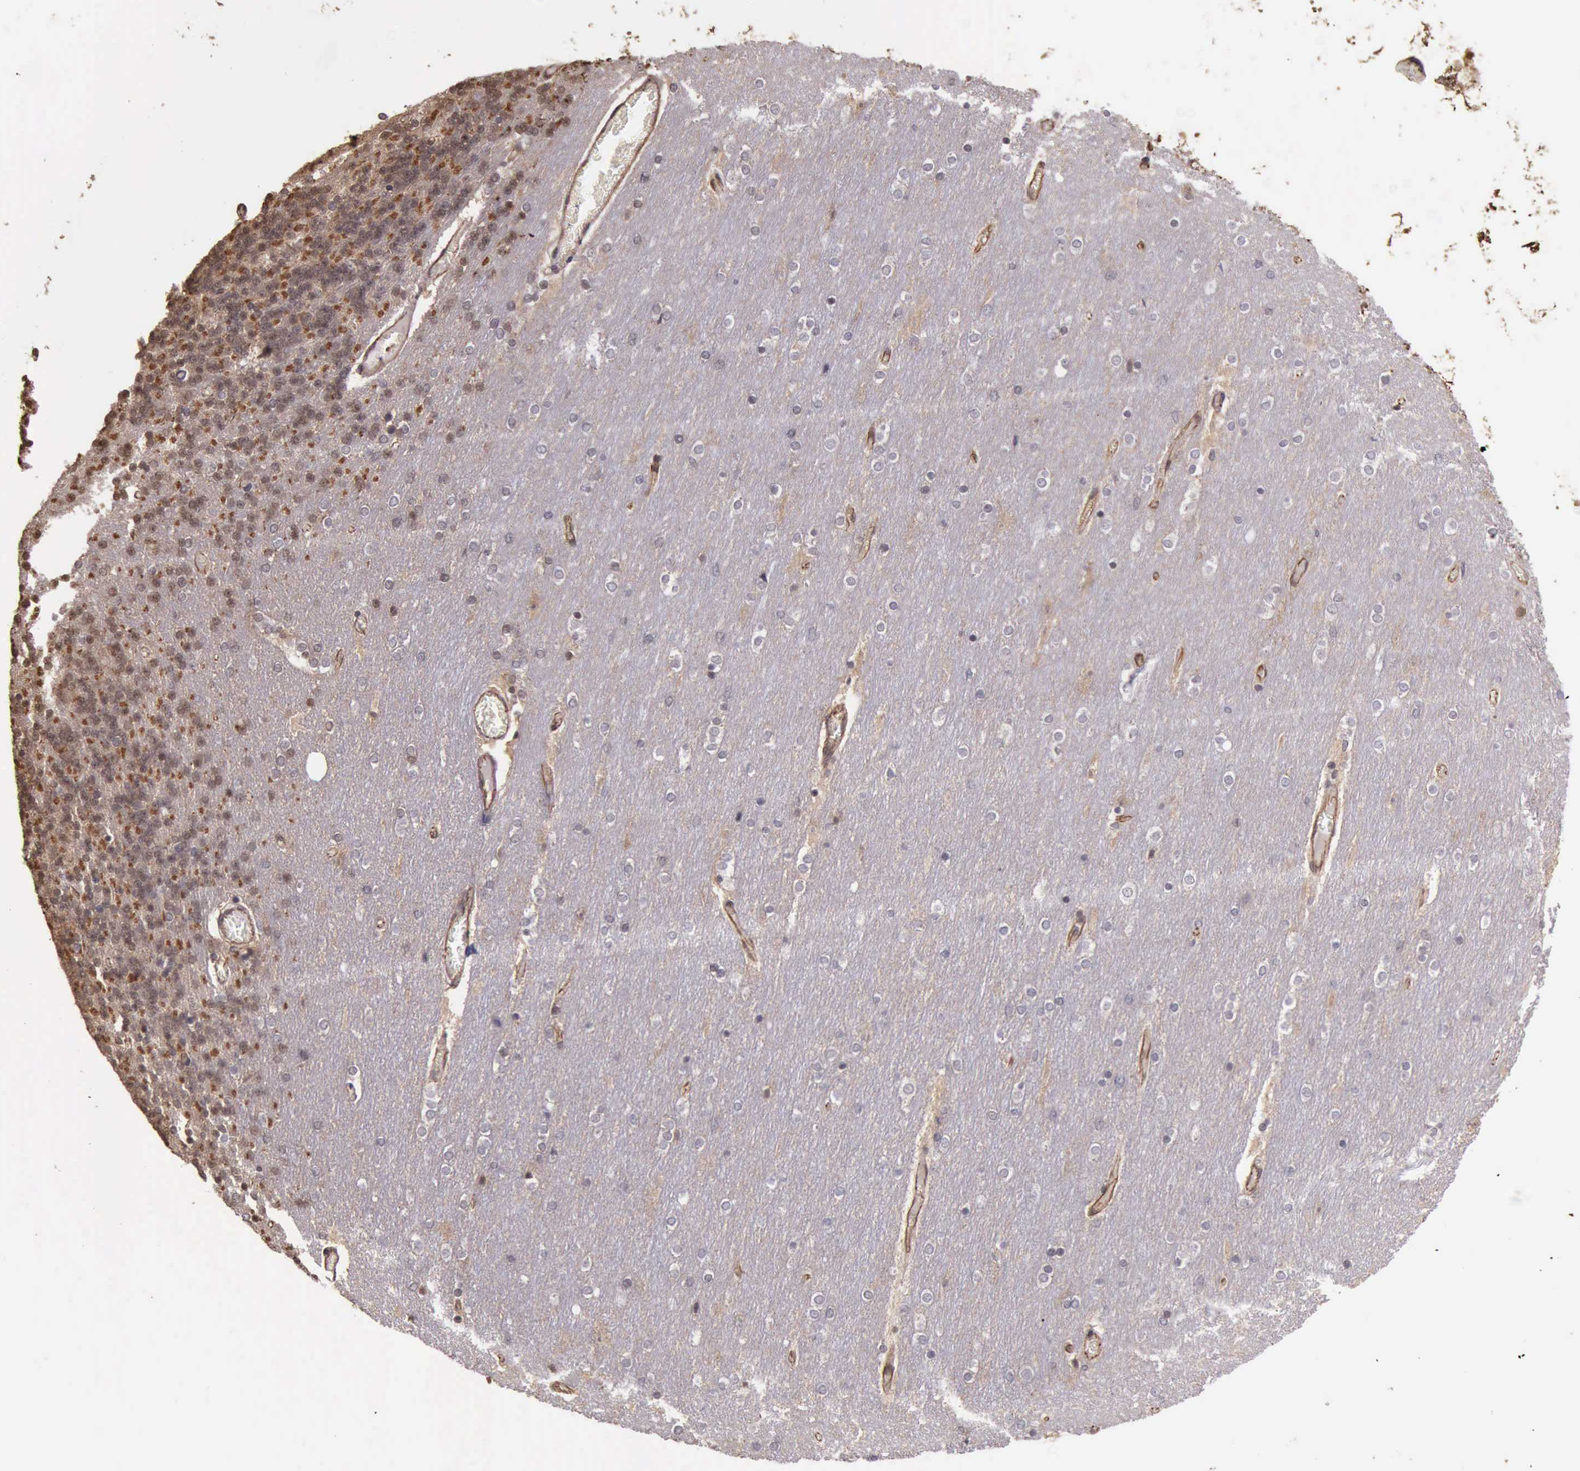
{"staining": {"intensity": "moderate", "quantity": "25%-75%", "location": "nuclear"}, "tissue": "cerebellum", "cell_type": "Cells in granular layer", "image_type": "normal", "snomed": [{"axis": "morphology", "description": "Normal tissue, NOS"}, {"axis": "topography", "description": "Cerebellum"}], "caption": "This histopathology image displays immunohistochemistry (IHC) staining of benign cerebellum, with medium moderate nuclear expression in about 25%-75% of cells in granular layer.", "gene": "CTNNB1", "patient": {"sex": "female", "age": 54}}